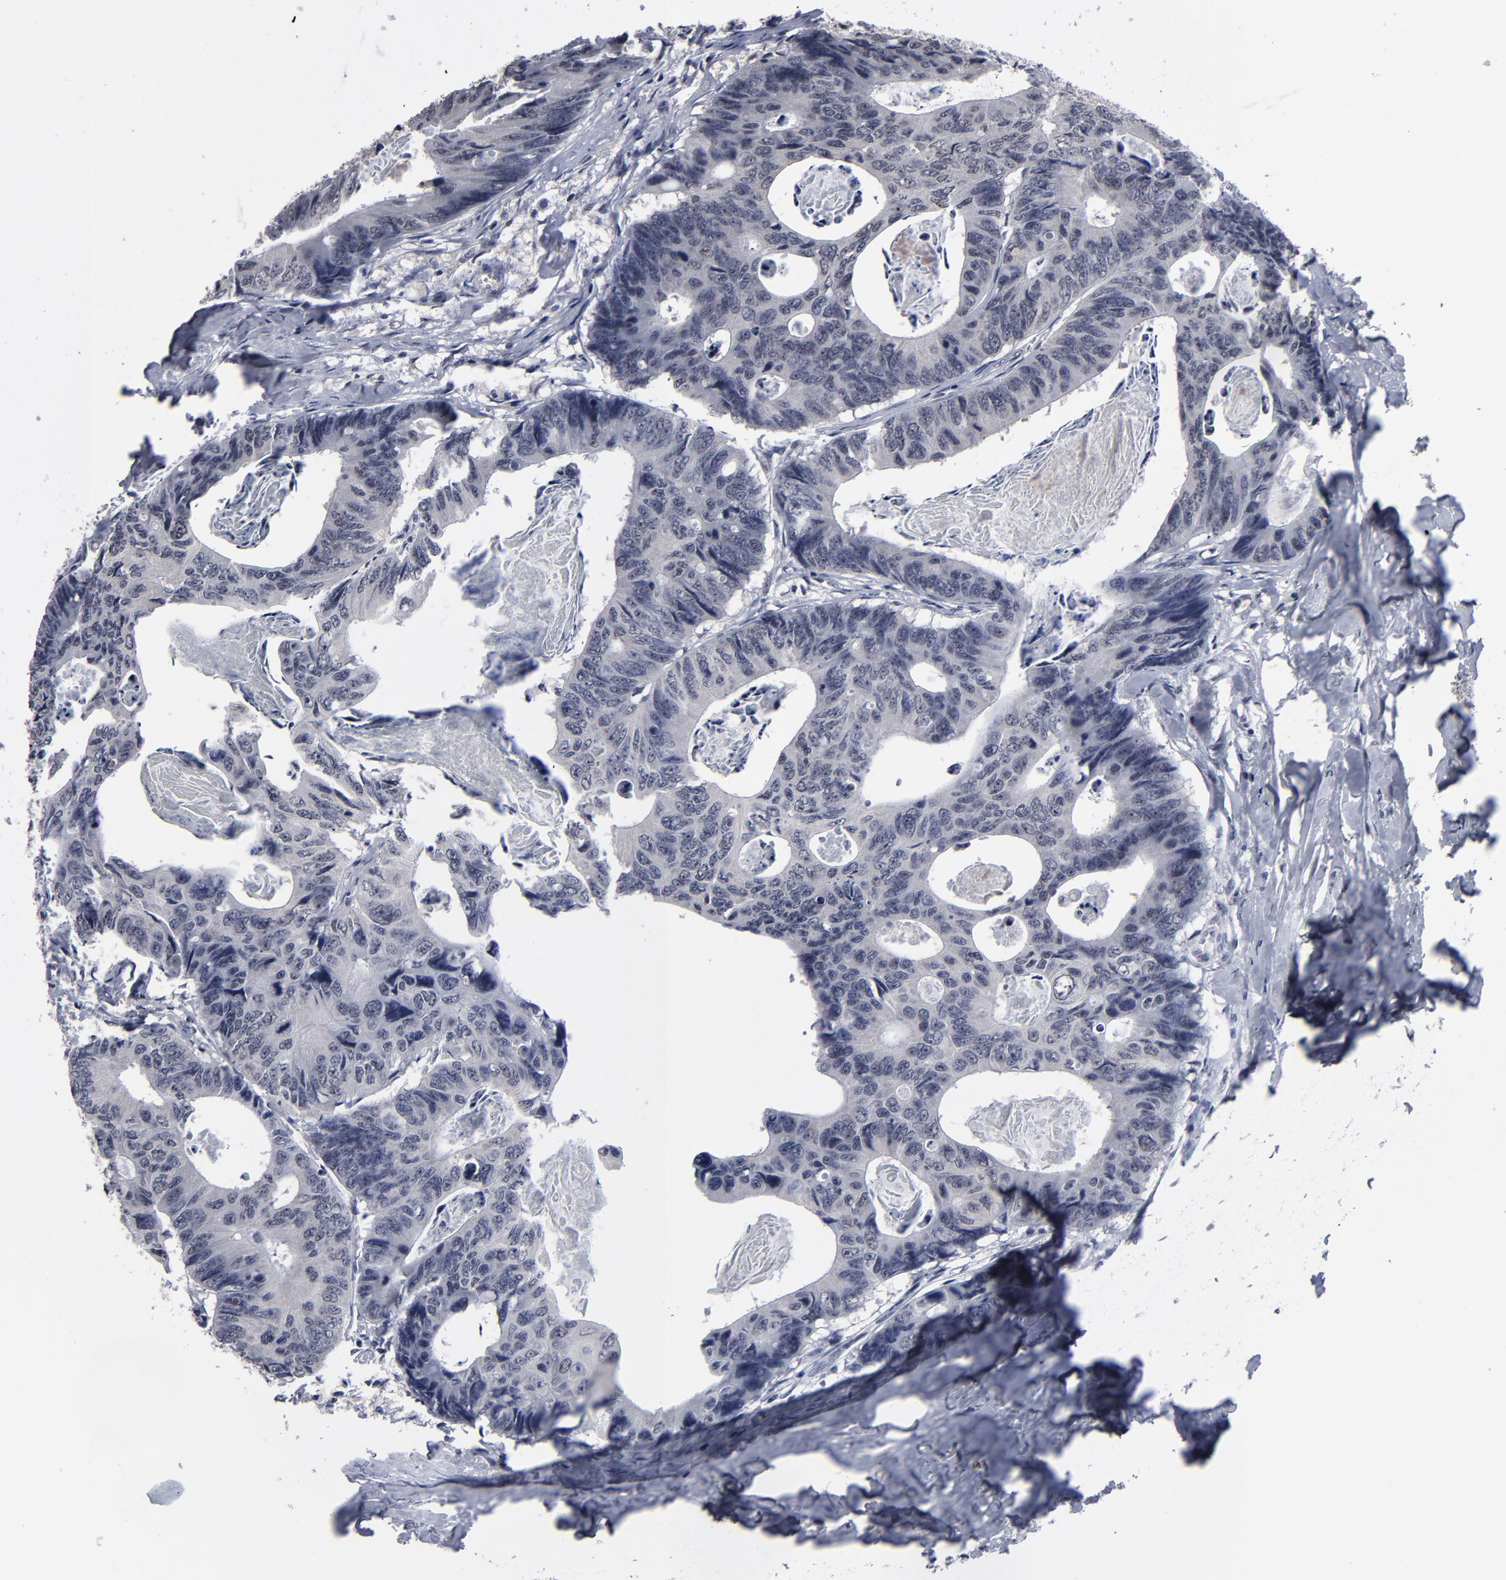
{"staining": {"intensity": "moderate", "quantity": "<25%", "location": "nuclear"}, "tissue": "colorectal cancer", "cell_type": "Tumor cells", "image_type": "cancer", "snomed": [{"axis": "morphology", "description": "Adenocarcinoma, NOS"}, {"axis": "topography", "description": "Colon"}], "caption": "Protein expression analysis of human colorectal cancer (adenocarcinoma) reveals moderate nuclear staining in approximately <25% of tumor cells.", "gene": "SSRP1", "patient": {"sex": "female", "age": 55}}